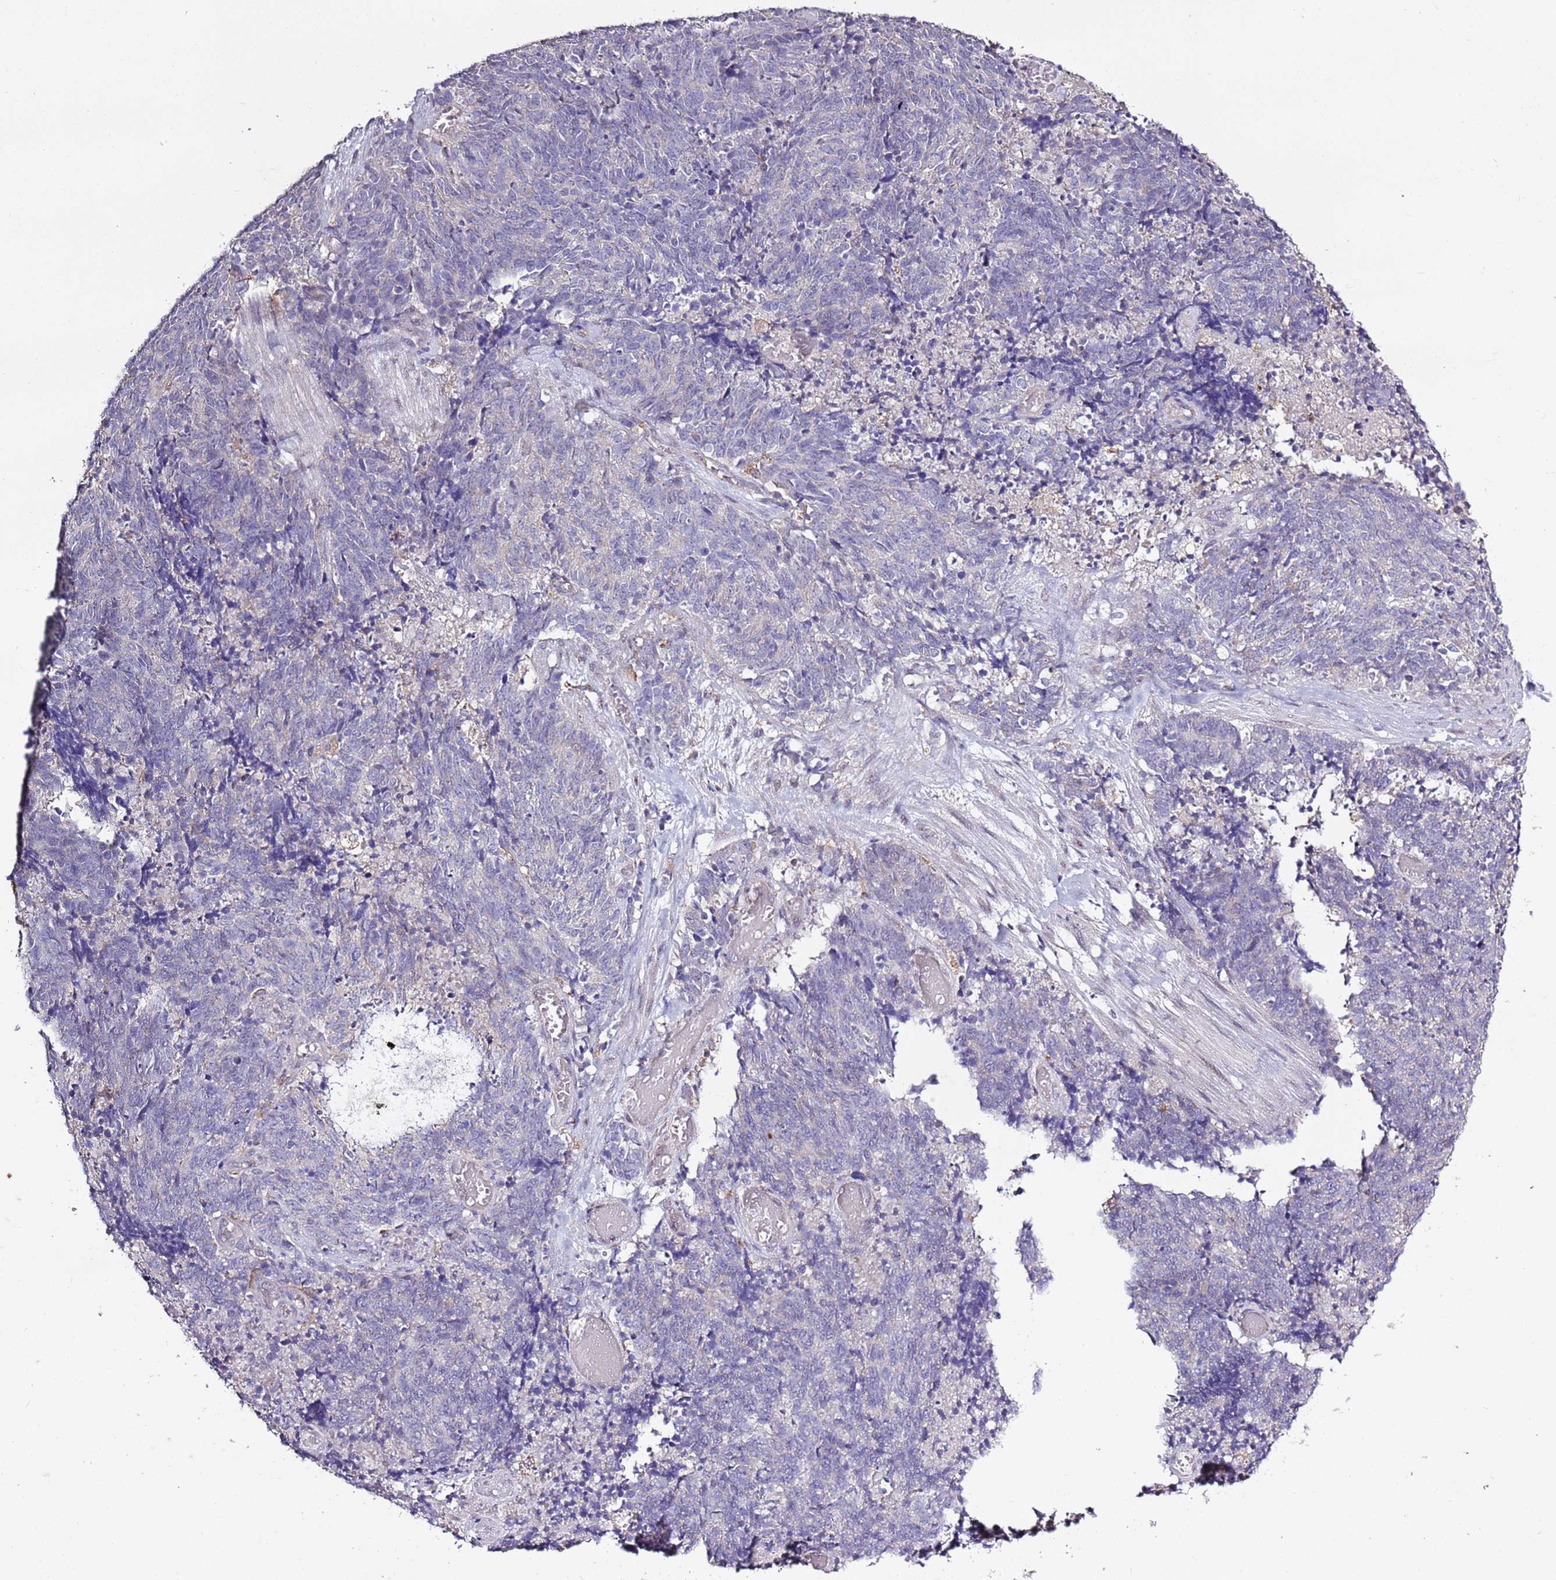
{"staining": {"intensity": "negative", "quantity": "none", "location": "none"}, "tissue": "cervical cancer", "cell_type": "Tumor cells", "image_type": "cancer", "snomed": [{"axis": "morphology", "description": "Squamous cell carcinoma, NOS"}, {"axis": "topography", "description": "Cervix"}], "caption": "This histopathology image is of cervical cancer (squamous cell carcinoma) stained with IHC to label a protein in brown with the nuclei are counter-stained blue. There is no positivity in tumor cells.", "gene": "CAPN9", "patient": {"sex": "female", "age": 29}}